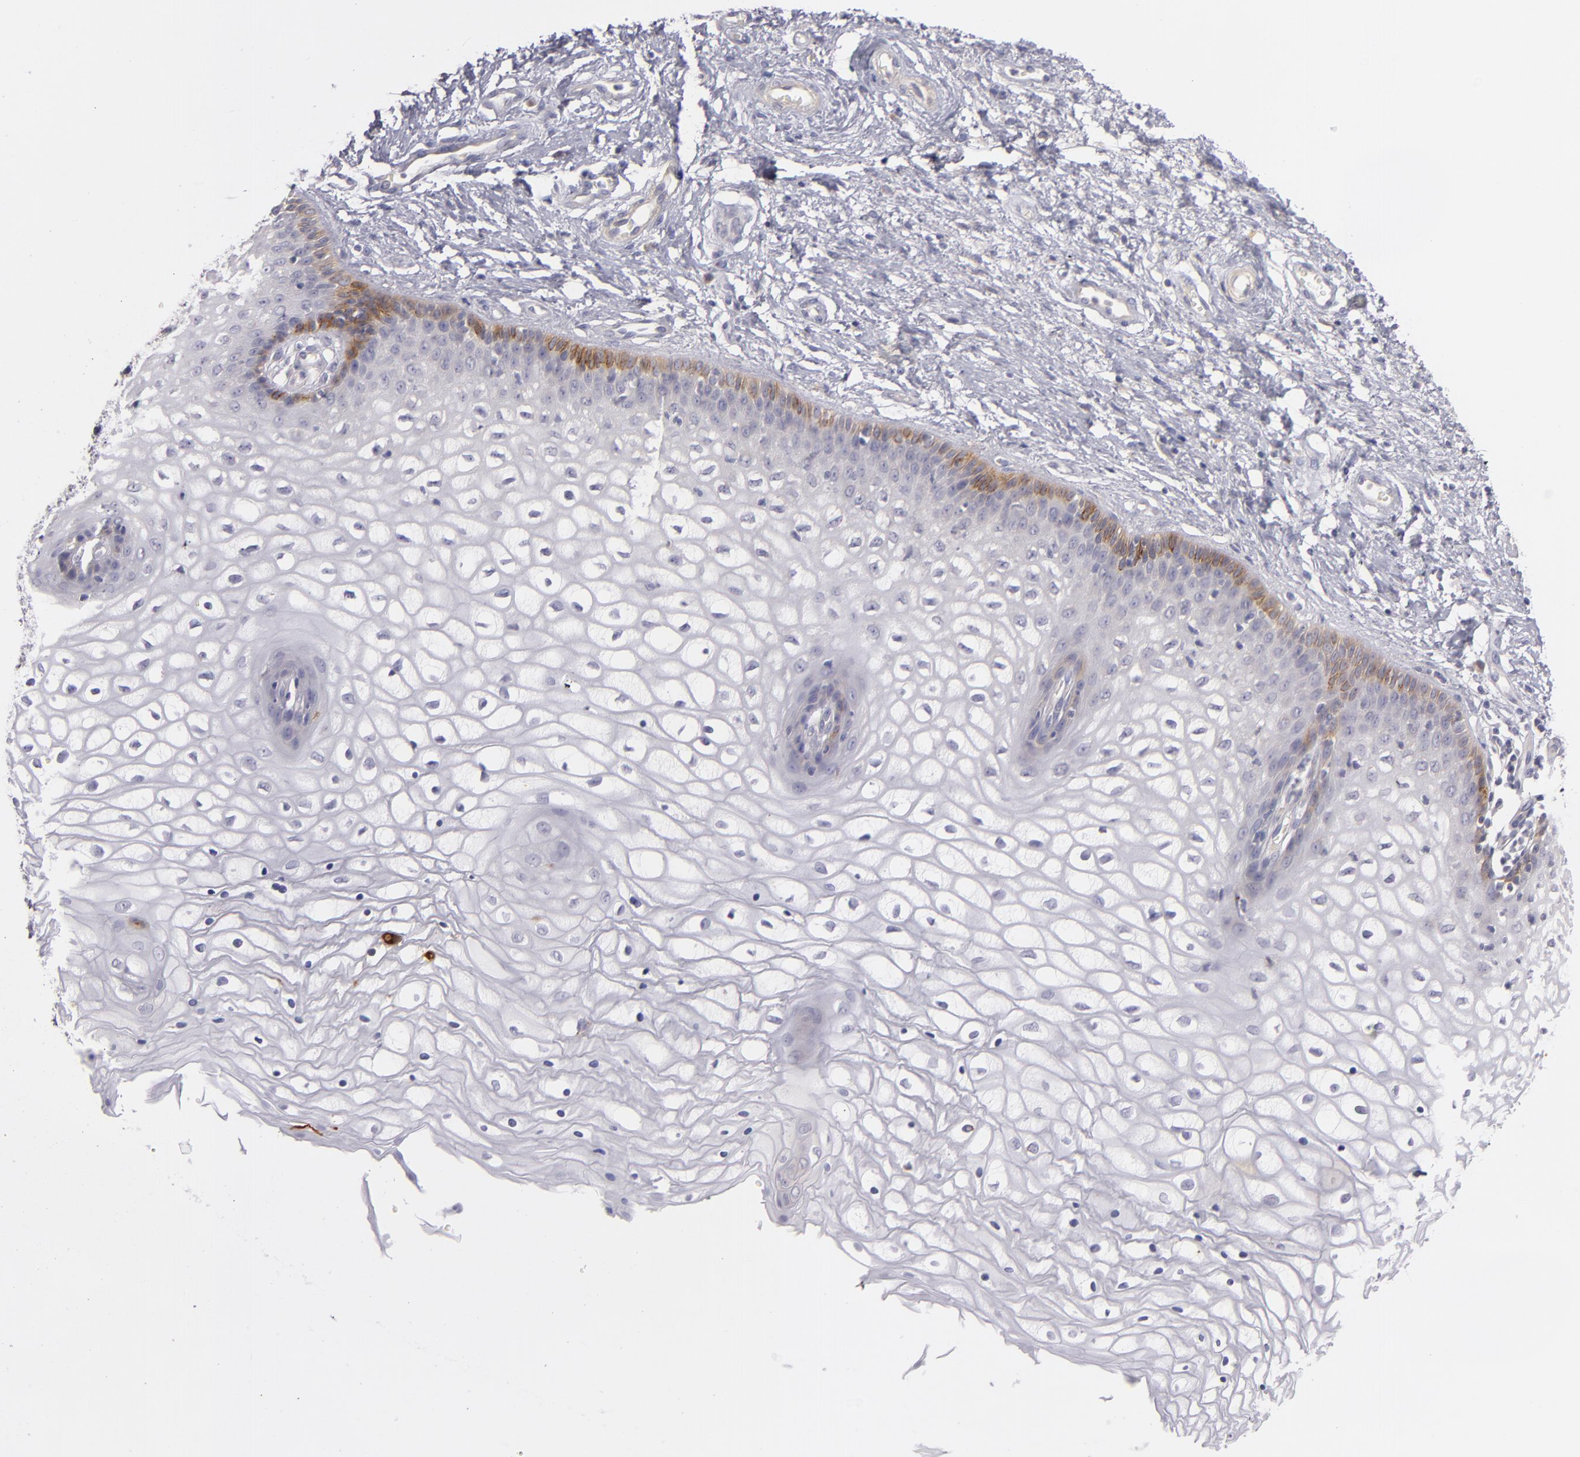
{"staining": {"intensity": "negative", "quantity": "none", "location": "none"}, "tissue": "vagina", "cell_type": "Squamous epithelial cells", "image_type": "normal", "snomed": [{"axis": "morphology", "description": "Normal tissue, NOS"}, {"axis": "topography", "description": "Vagina"}], "caption": "A high-resolution image shows immunohistochemistry staining of unremarkable vagina, which reveals no significant staining in squamous epithelial cells. The staining was performed using DAB (3,3'-diaminobenzidine) to visualize the protein expression in brown, while the nuclei were stained in blue with hematoxylin (Magnification: 20x).", "gene": "CD83", "patient": {"sex": "female", "age": 34}}